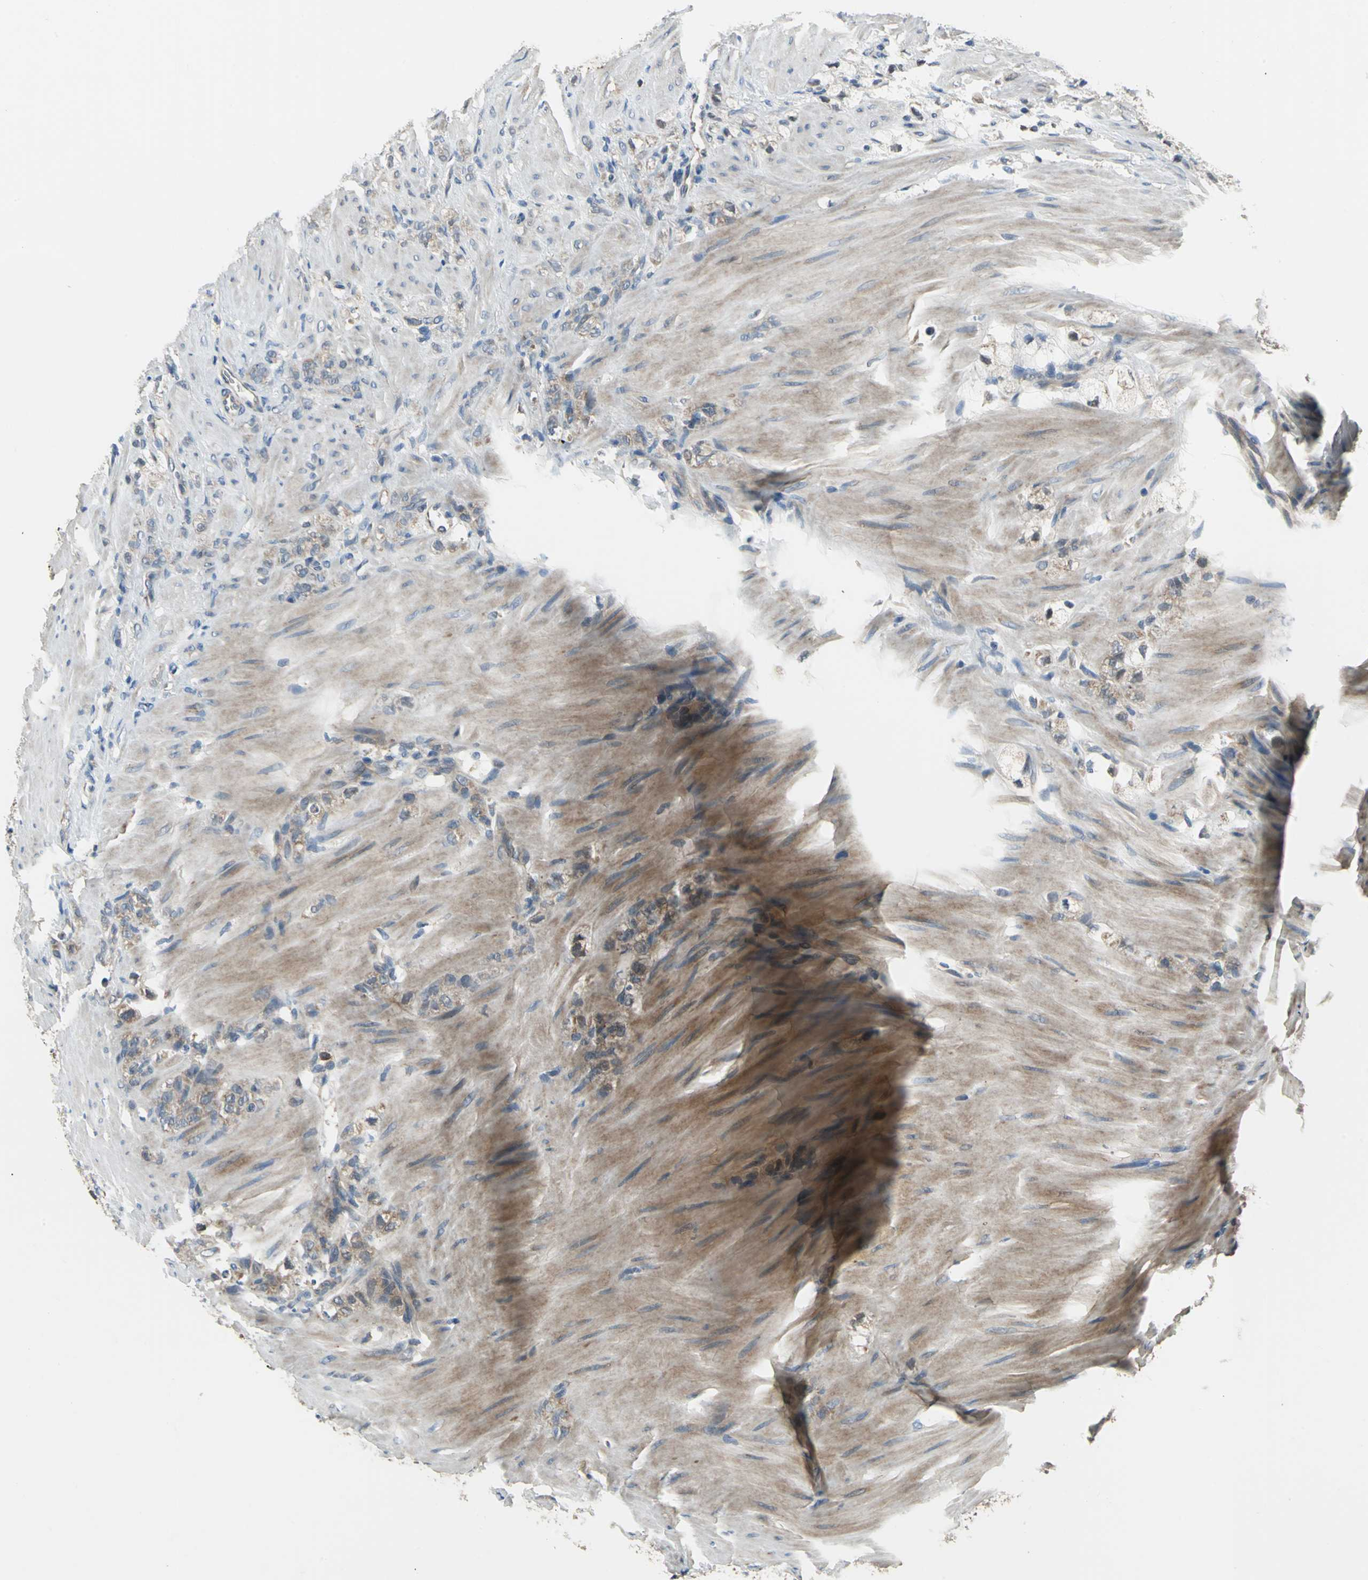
{"staining": {"intensity": "moderate", "quantity": "25%-75%", "location": "cytoplasmic/membranous"}, "tissue": "stomach cancer", "cell_type": "Tumor cells", "image_type": "cancer", "snomed": [{"axis": "morphology", "description": "Adenocarcinoma, NOS"}, {"axis": "topography", "description": "Stomach"}], "caption": "Immunohistochemistry (IHC) of stomach cancer reveals medium levels of moderate cytoplasmic/membranous expression in about 25%-75% of tumor cells.", "gene": "TRAK1", "patient": {"sex": "male", "age": 82}}